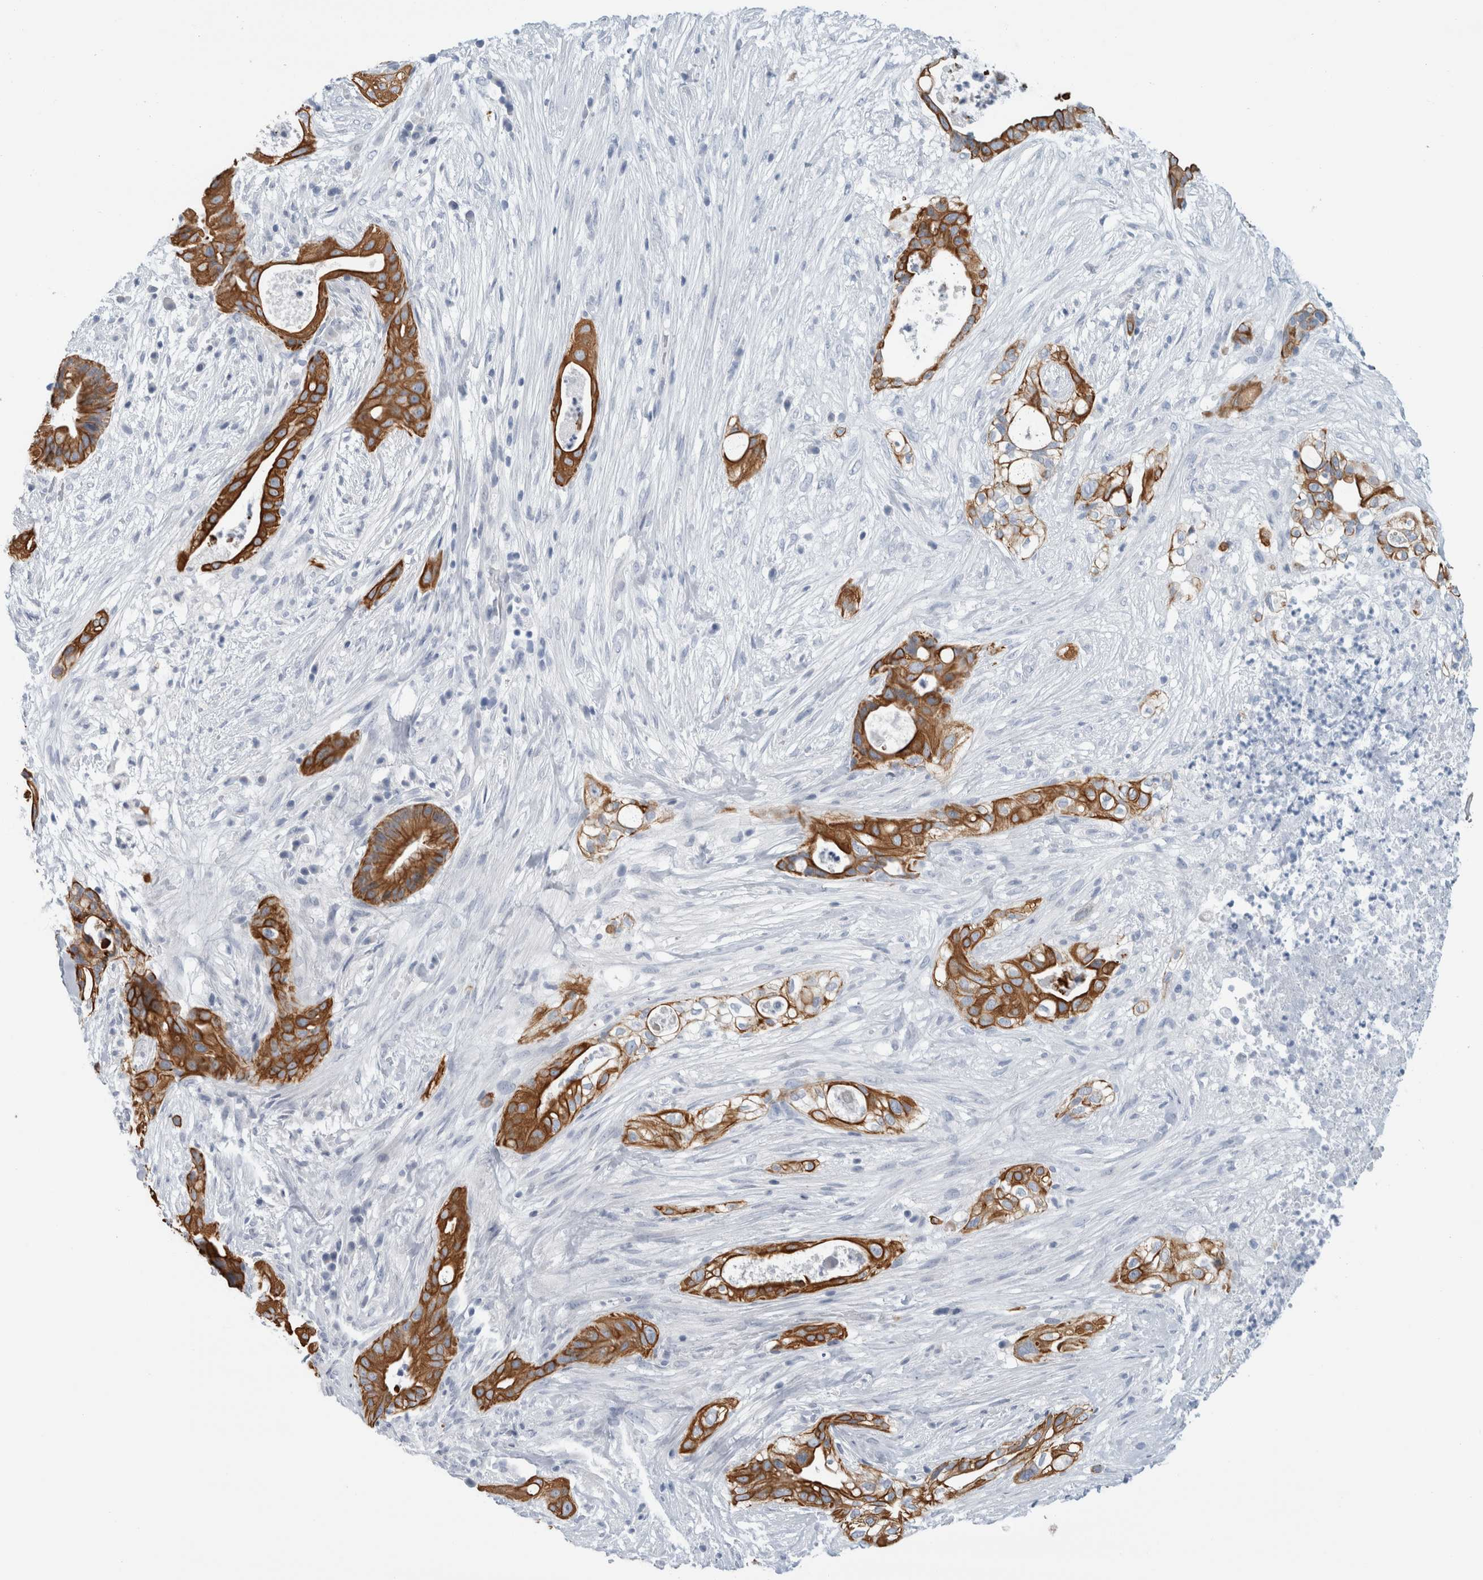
{"staining": {"intensity": "strong", "quantity": ">75%", "location": "cytoplasmic/membranous"}, "tissue": "pancreatic cancer", "cell_type": "Tumor cells", "image_type": "cancer", "snomed": [{"axis": "morphology", "description": "Adenocarcinoma, NOS"}, {"axis": "topography", "description": "Pancreas"}], "caption": "High-magnification brightfield microscopy of pancreatic adenocarcinoma stained with DAB (3,3'-diaminobenzidine) (brown) and counterstained with hematoxylin (blue). tumor cells exhibit strong cytoplasmic/membranous expression is identified in about>75% of cells.", "gene": "RPH3AL", "patient": {"sex": "male", "age": 58}}